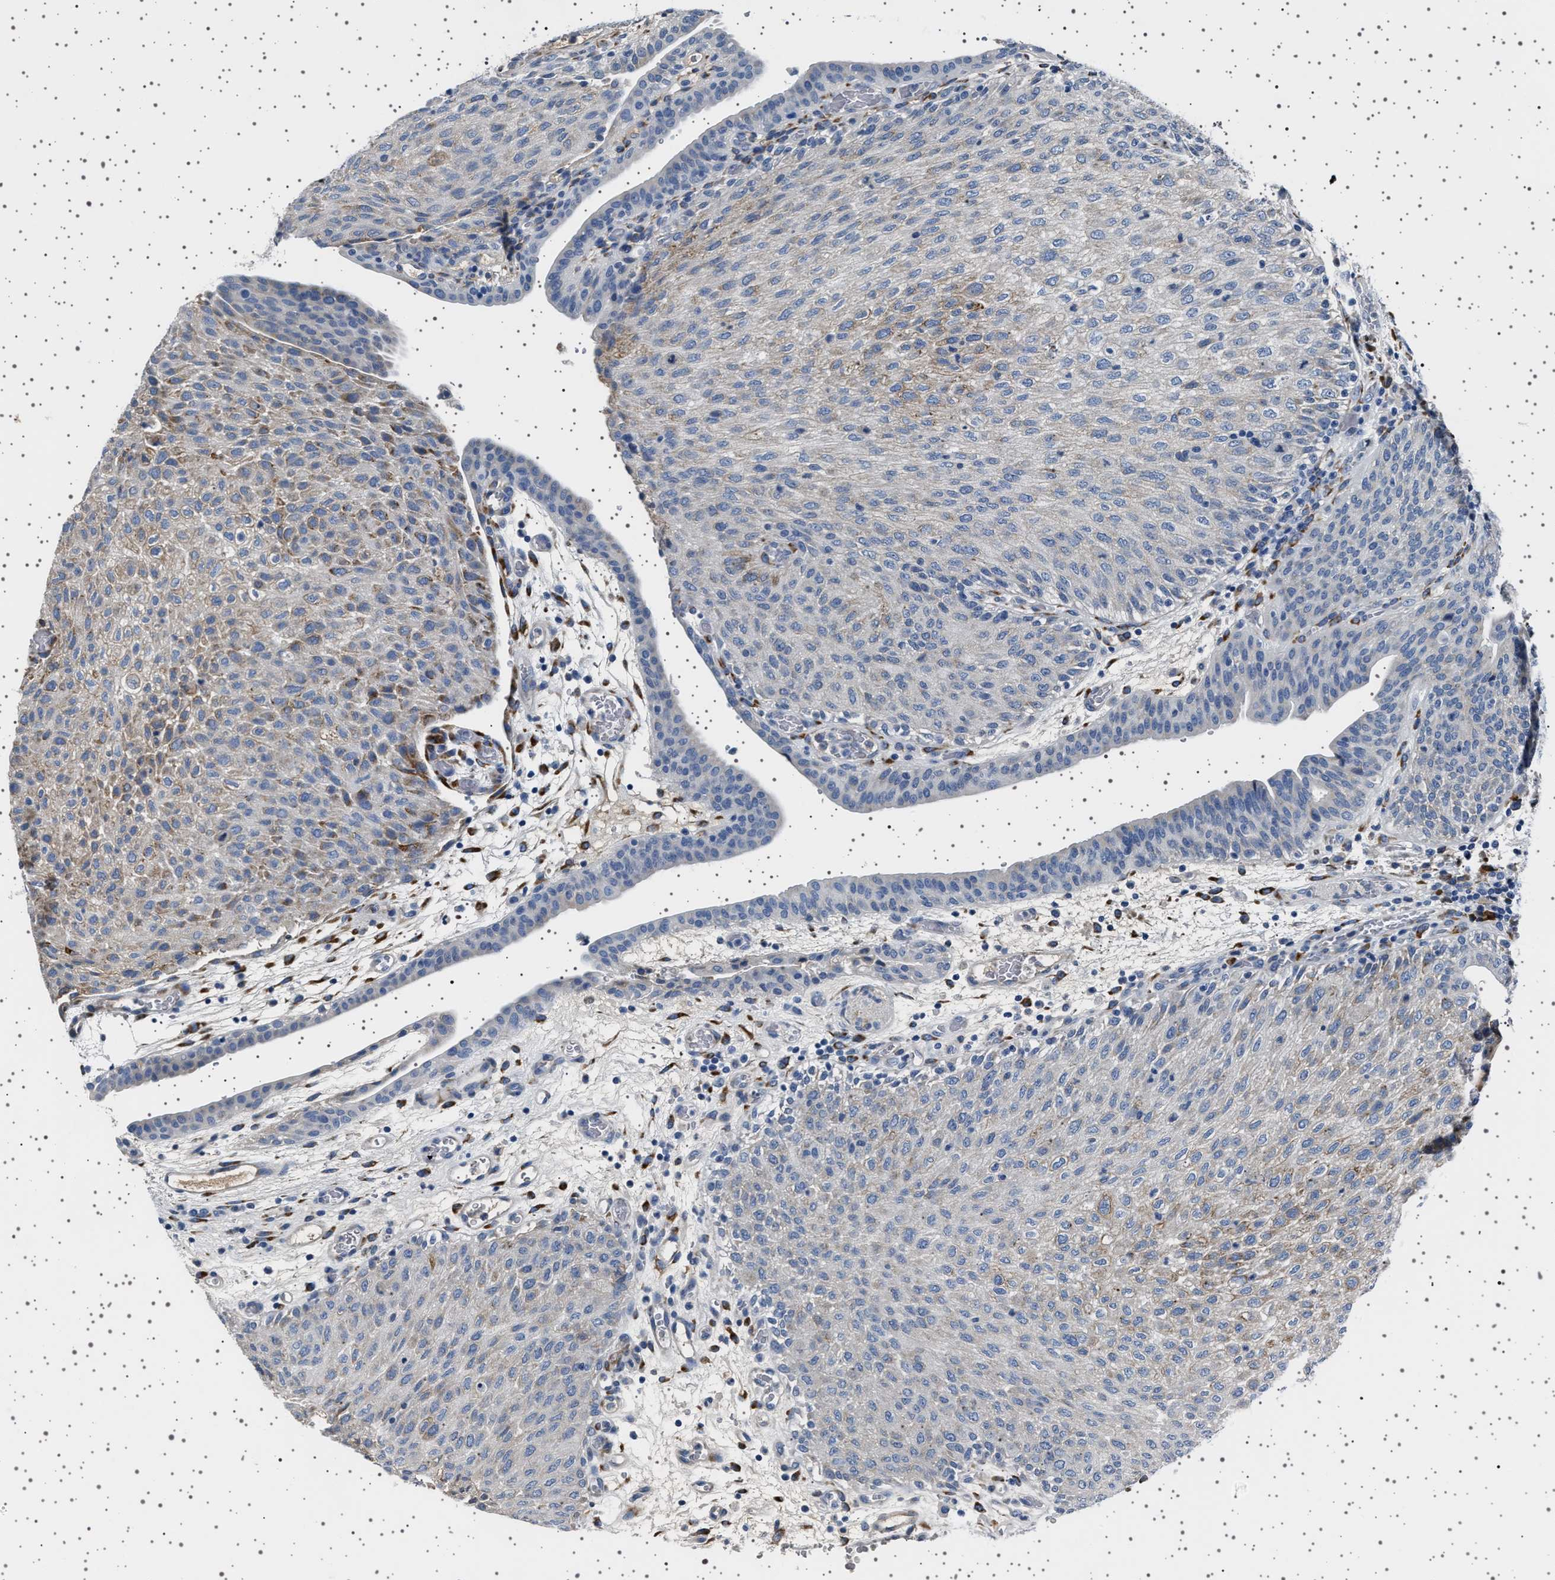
{"staining": {"intensity": "moderate", "quantity": "25%-75%", "location": "cytoplasmic/membranous"}, "tissue": "urothelial cancer", "cell_type": "Tumor cells", "image_type": "cancer", "snomed": [{"axis": "morphology", "description": "Urothelial carcinoma, Low grade"}, {"axis": "morphology", "description": "Urothelial carcinoma, High grade"}, {"axis": "topography", "description": "Urinary bladder"}], "caption": "High-power microscopy captured an immunohistochemistry (IHC) image of urothelial cancer, revealing moderate cytoplasmic/membranous expression in approximately 25%-75% of tumor cells.", "gene": "FTCD", "patient": {"sex": "male", "age": 35}}